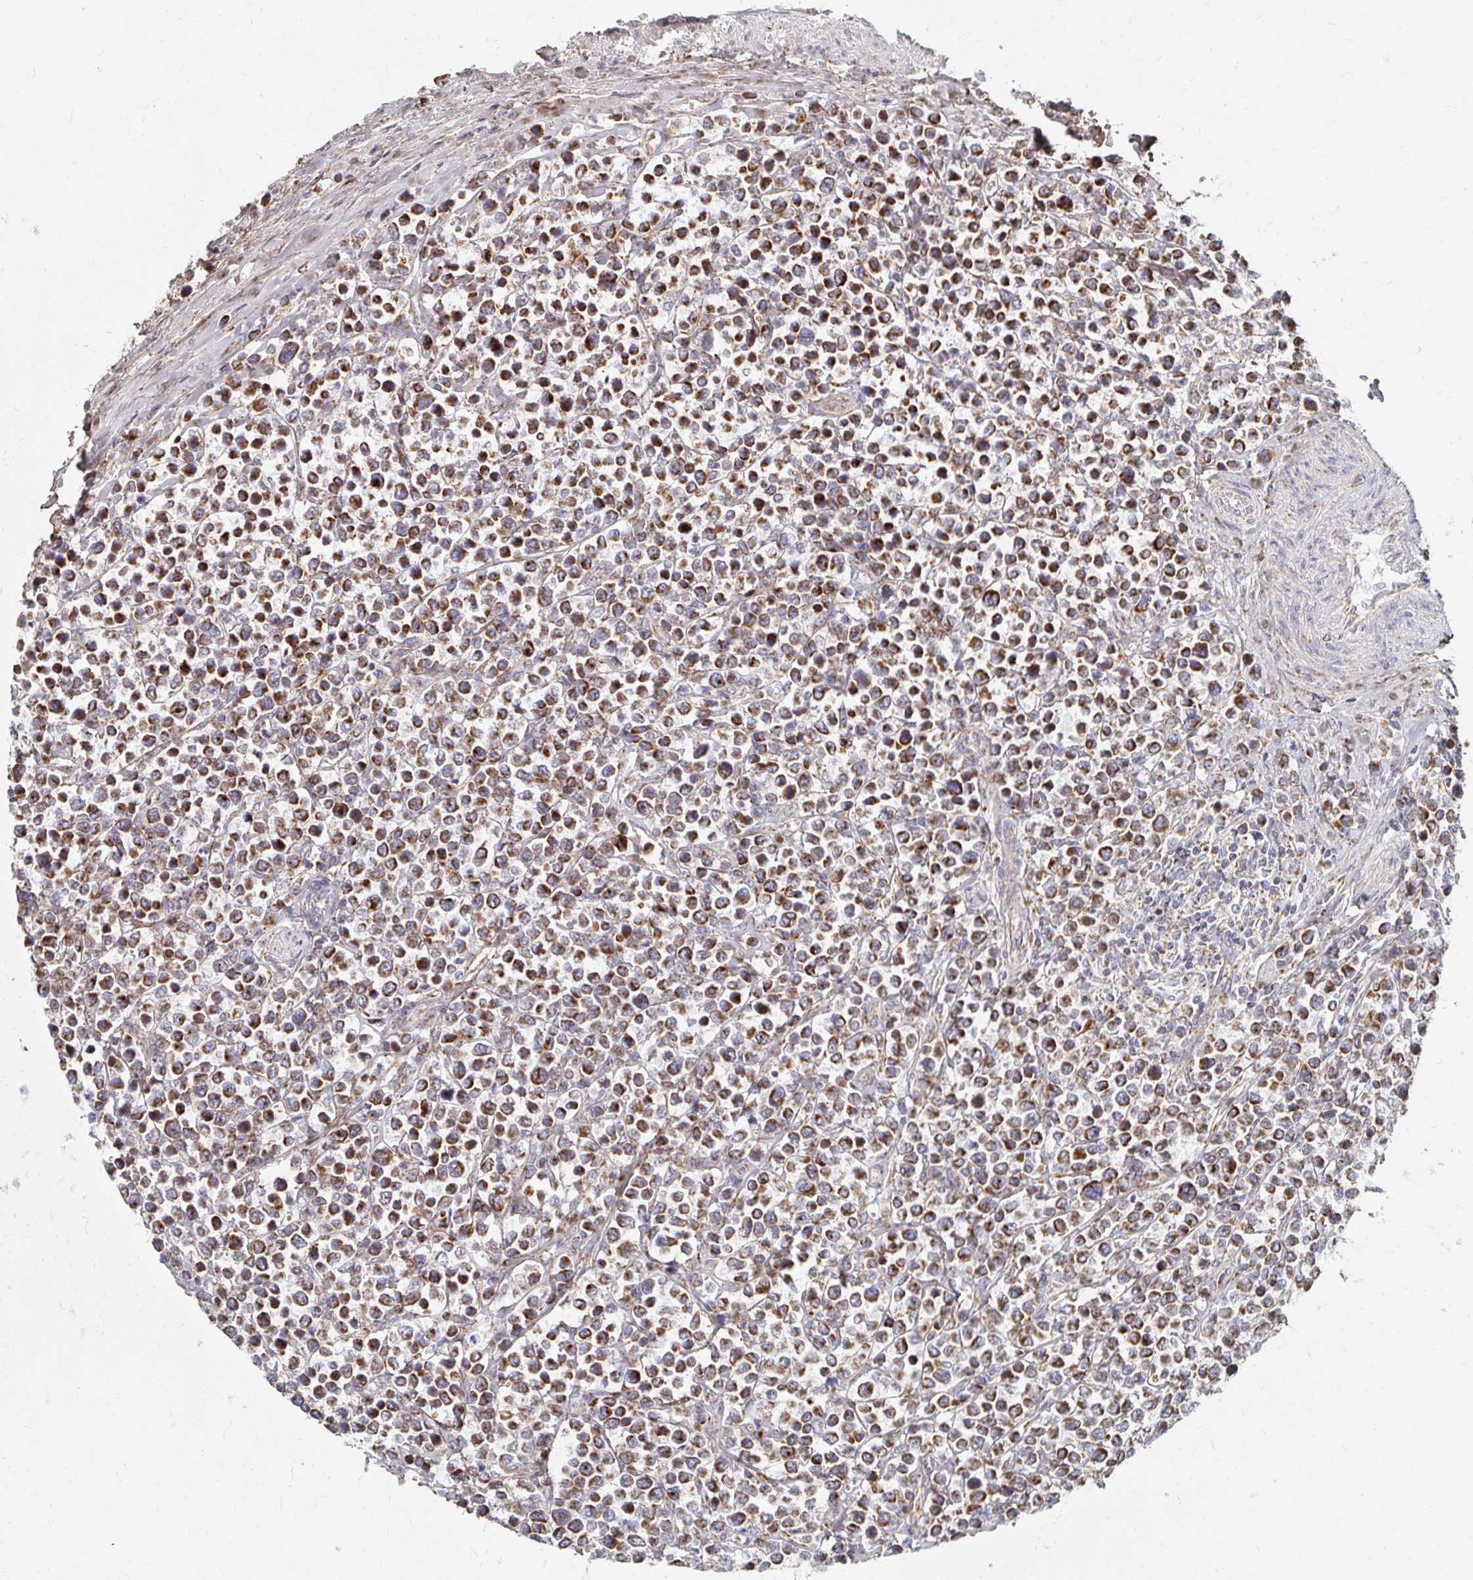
{"staining": {"intensity": "moderate", "quantity": ">75%", "location": "cytoplasmic/membranous"}, "tissue": "lymphoma", "cell_type": "Tumor cells", "image_type": "cancer", "snomed": [{"axis": "morphology", "description": "Malignant lymphoma, non-Hodgkin's type, High grade"}, {"axis": "topography", "description": "Soft tissue"}], "caption": "Approximately >75% of tumor cells in human high-grade malignant lymphoma, non-Hodgkin's type exhibit moderate cytoplasmic/membranous protein staining as visualized by brown immunohistochemical staining.", "gene": "MAVS", "patient": {"sex": "female", "age": 56}}